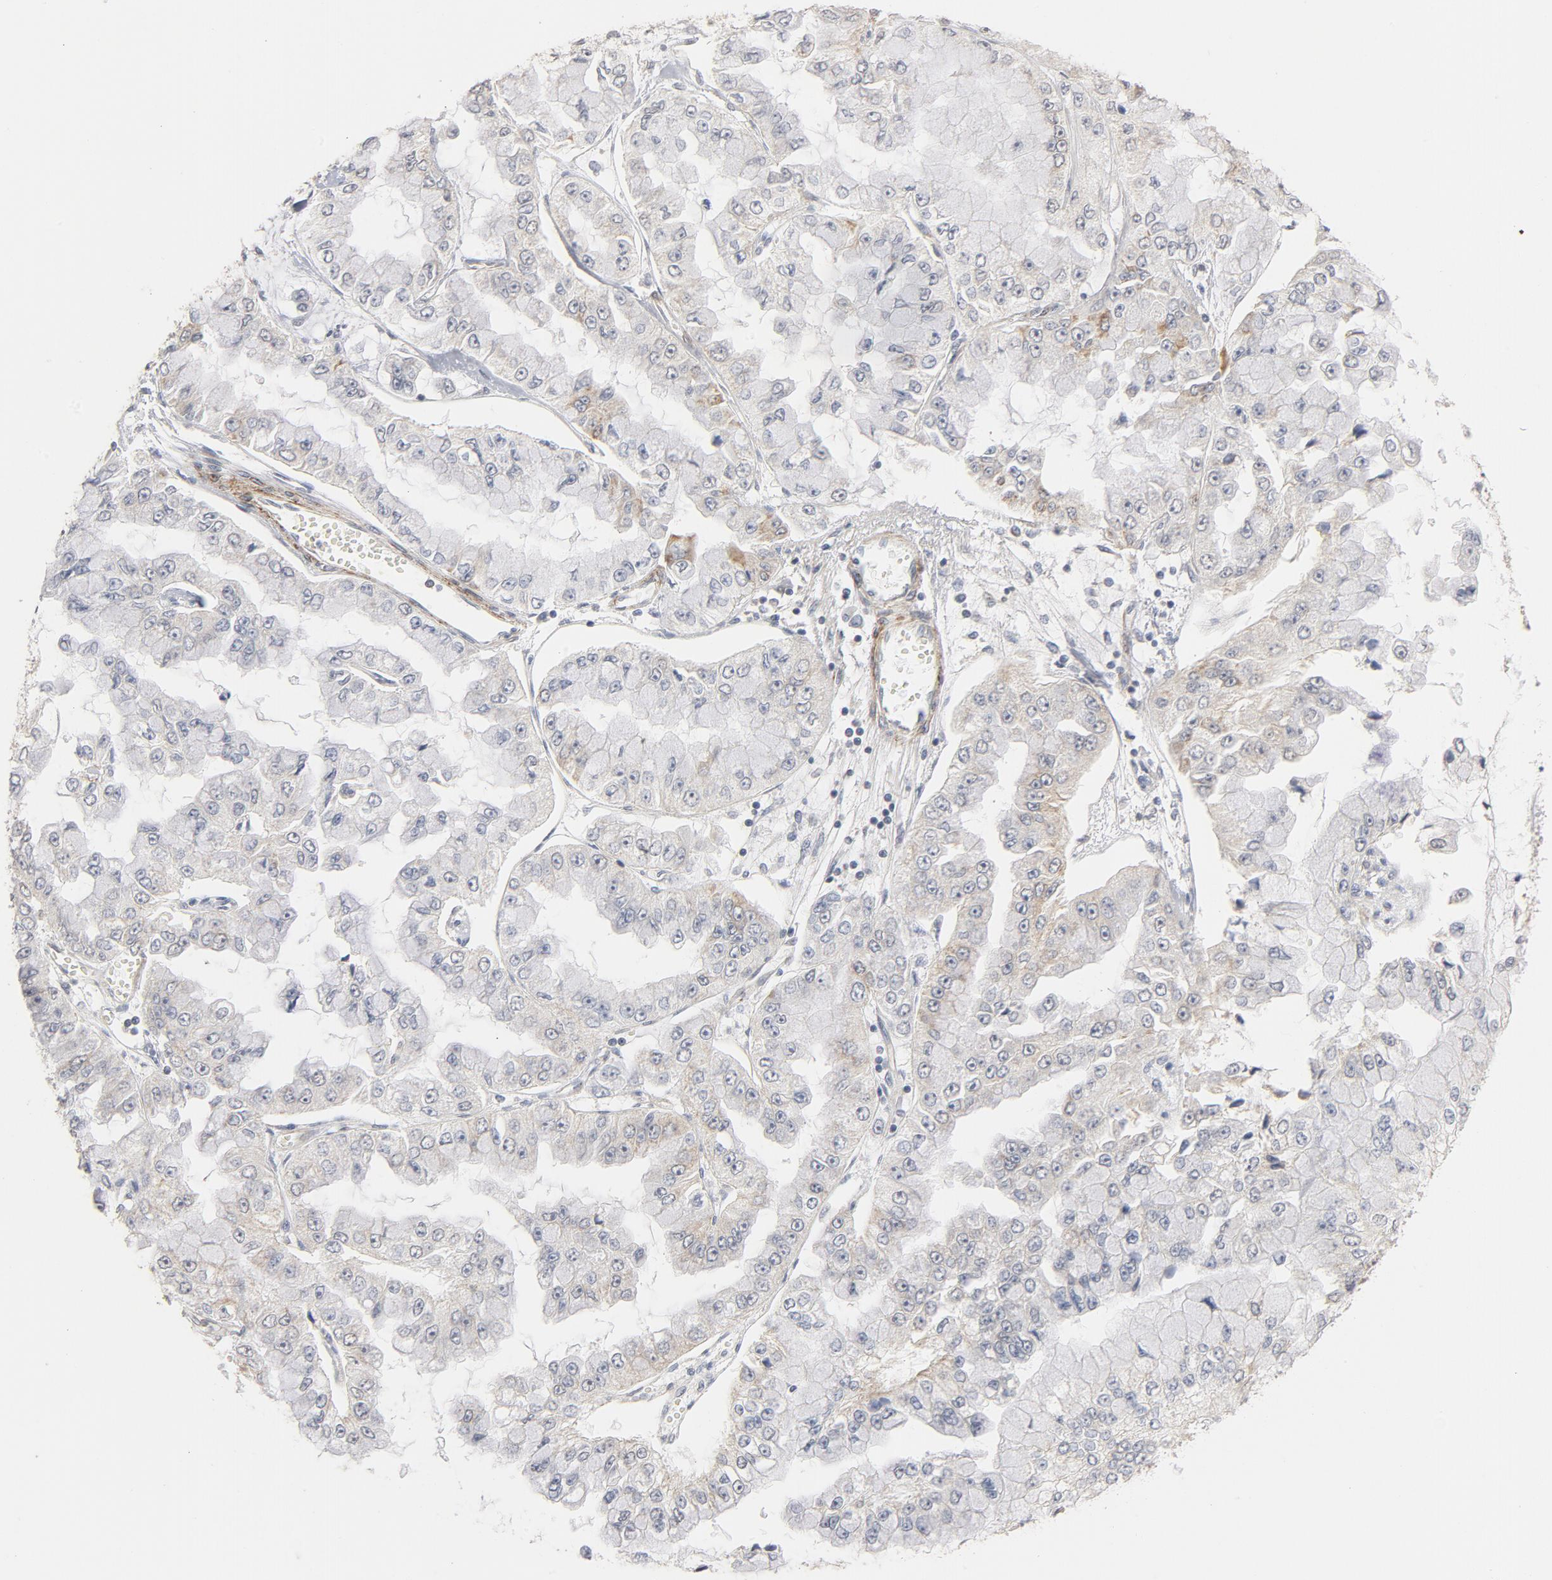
{"staining": {"intensity": "negative", "quantity": "none", "location": "none"}, "tissue": "liver cancer", "cell_type": "Tumor cells", "image_type": "cancer", "snomed": [{"axis": "morphology", "description": "Cholangiocarcinoma"}, {"axis": "topography", "description": "Liver"}], "caption": "Immunohistochemistry of human liver cancer (cholangiocarcinoma) displays no expression in tumor cells.", "gene": "GNG2", "patient": {"sex": "female", "age": 79}}